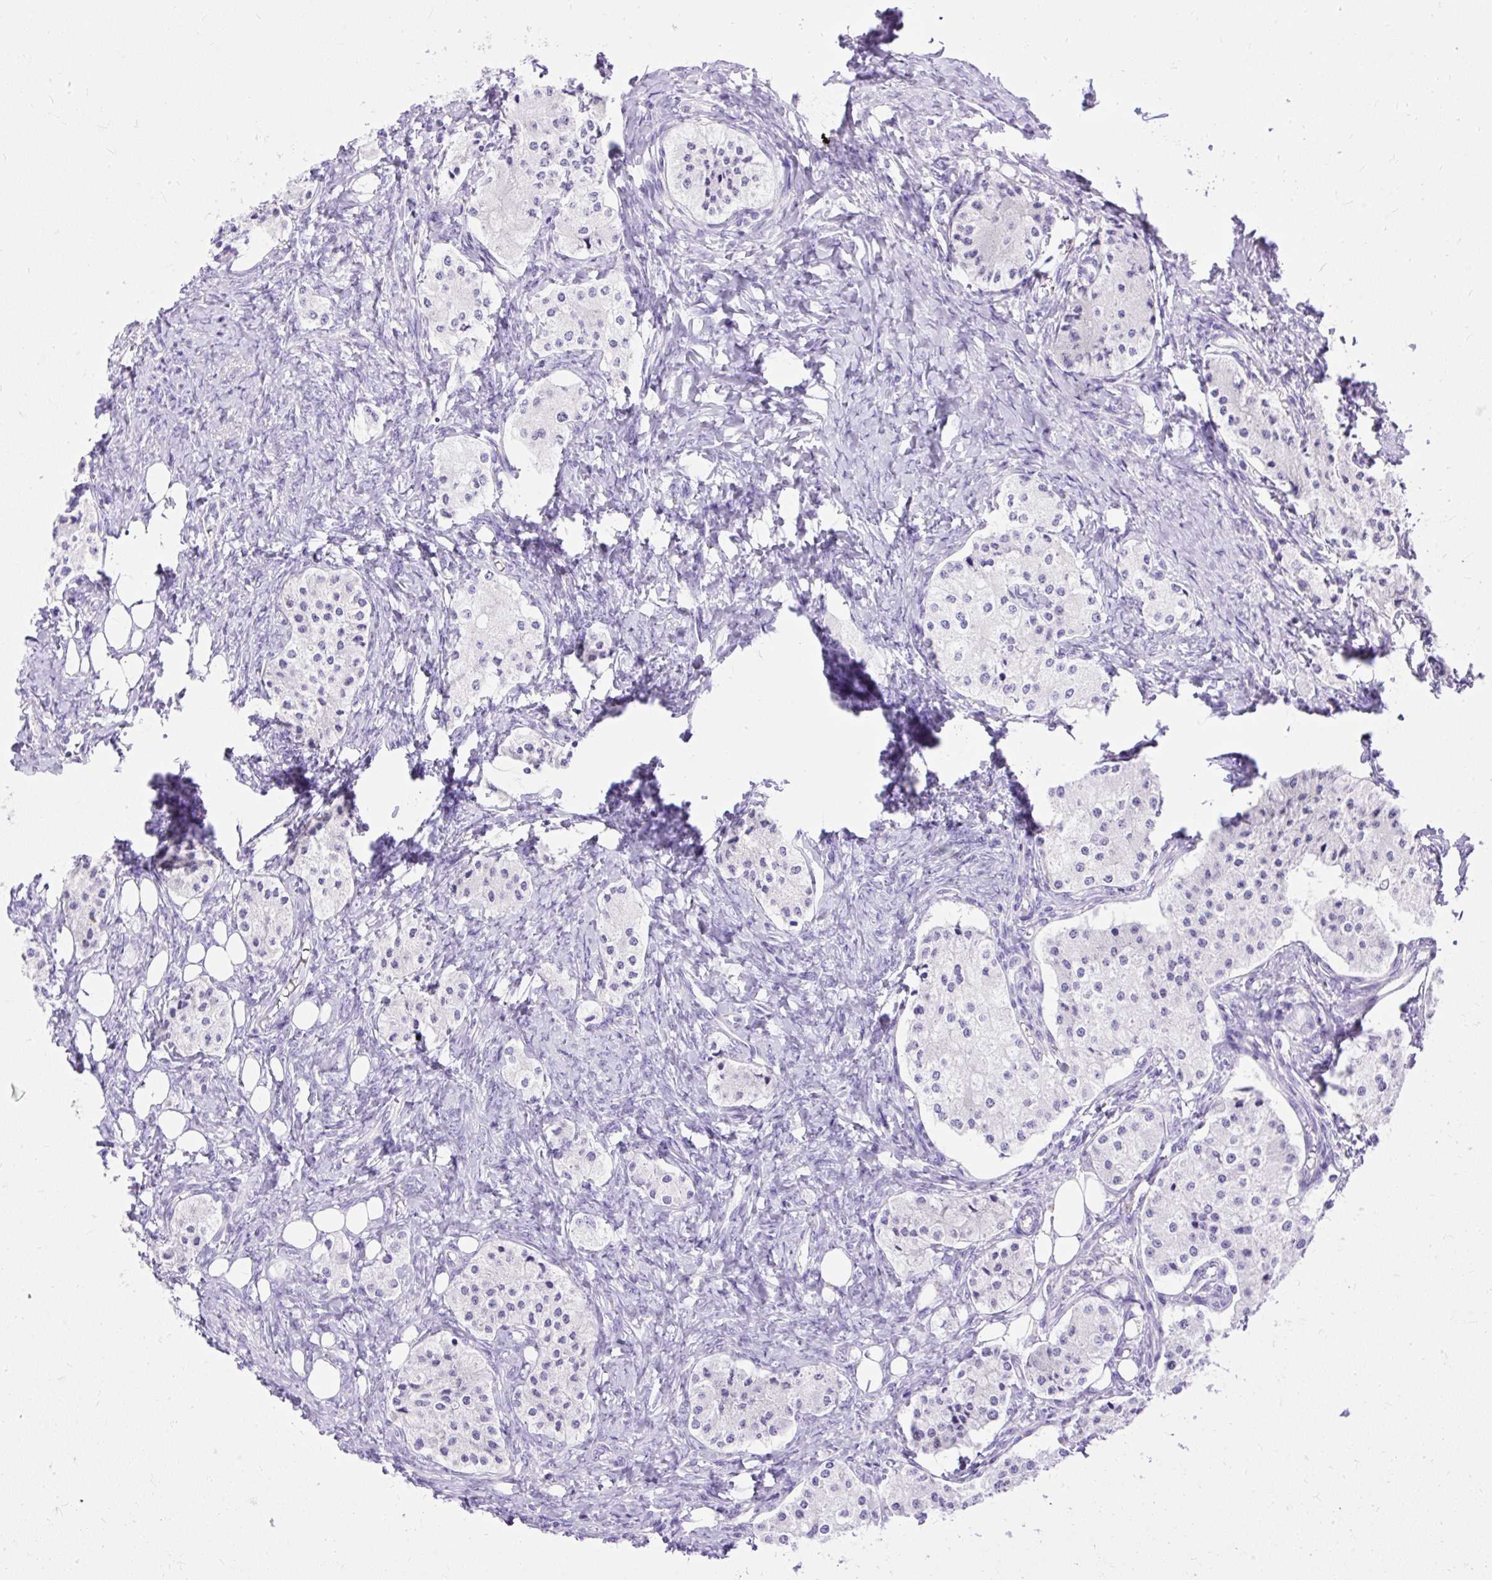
{"staining": {"intensity": "negative", "quantity": "none", "location": "none"}, "tissue": "carcinoid", "cell_type": "Tumor cells", "image_type": "cancer", "snomed": [{"axis": "morphology", "description": "Carcinoid, malignant, NOS"}, {"axis": "topography", "description": "Colon"}], "caption": "Tumor cells are negative for protein expression in human carcinoid.", "gene": "HEY1", "patient": {"sex": "female", "age": 52}}